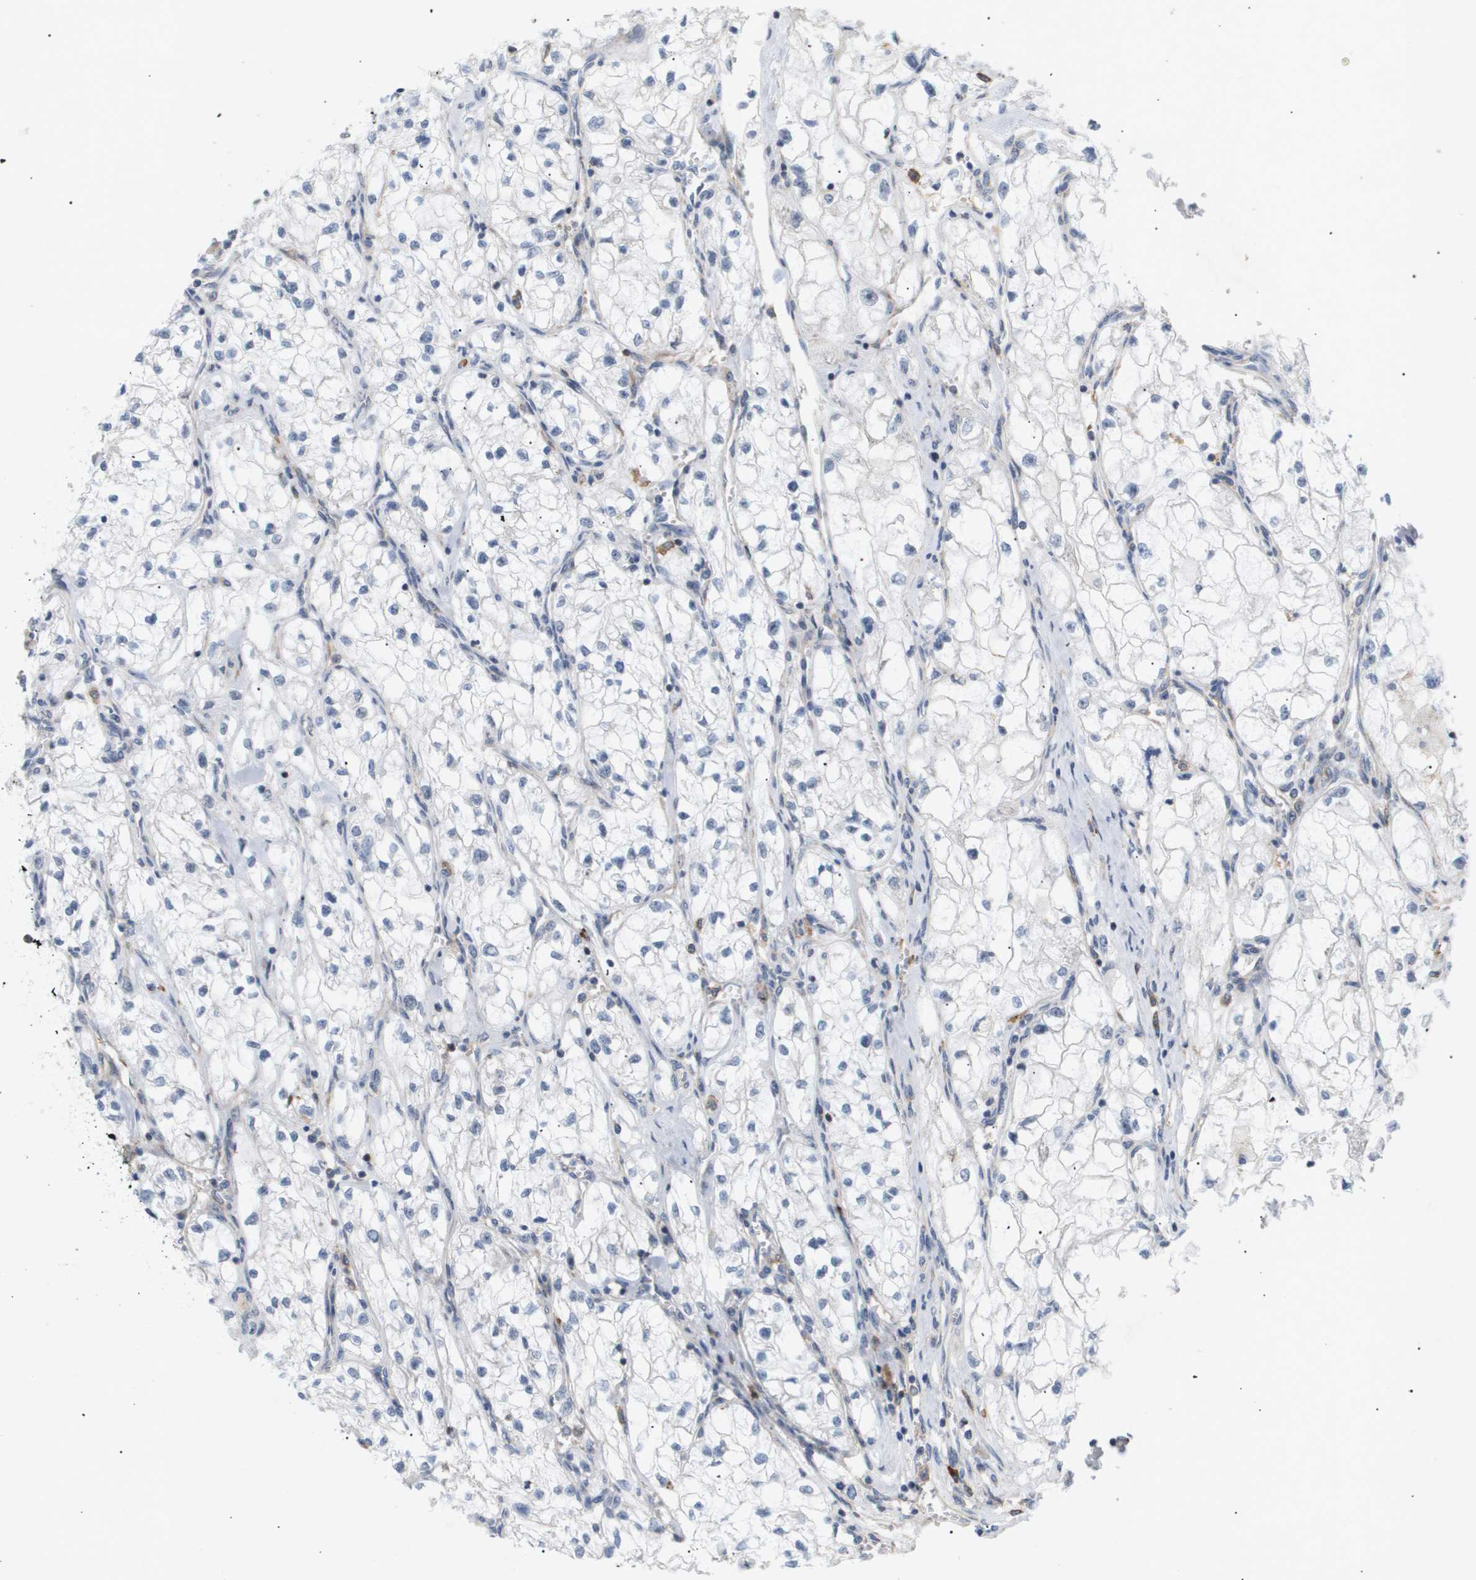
{"staining": {"intensity": "negative", "quantity": "none", "location": "none"}, "tissue": "renal cancer", "cell_type": "Tumor cells", "image_type": "cancer", "snomed": [{"axis": "morphology", "description": "Adenocarcinoma, NOS"}, {"axis": "topography", "description": "Kidney"}], "caption": "Immunohistochemistry histopathology image of neoplastic tissue: human renal cancer (adenocarcinoma) stained with DAB (3,3'-diaminobenzidine) demonstrates no significant protein staining in tumor cells. Brightfield microscopy of immunohistochemistry (IHC) stained with DAB (brown) and hematoxylin (blue), captured at high magnification.", "gene": "CORO2B", "patient": {"sex": "female", "age": 70}}